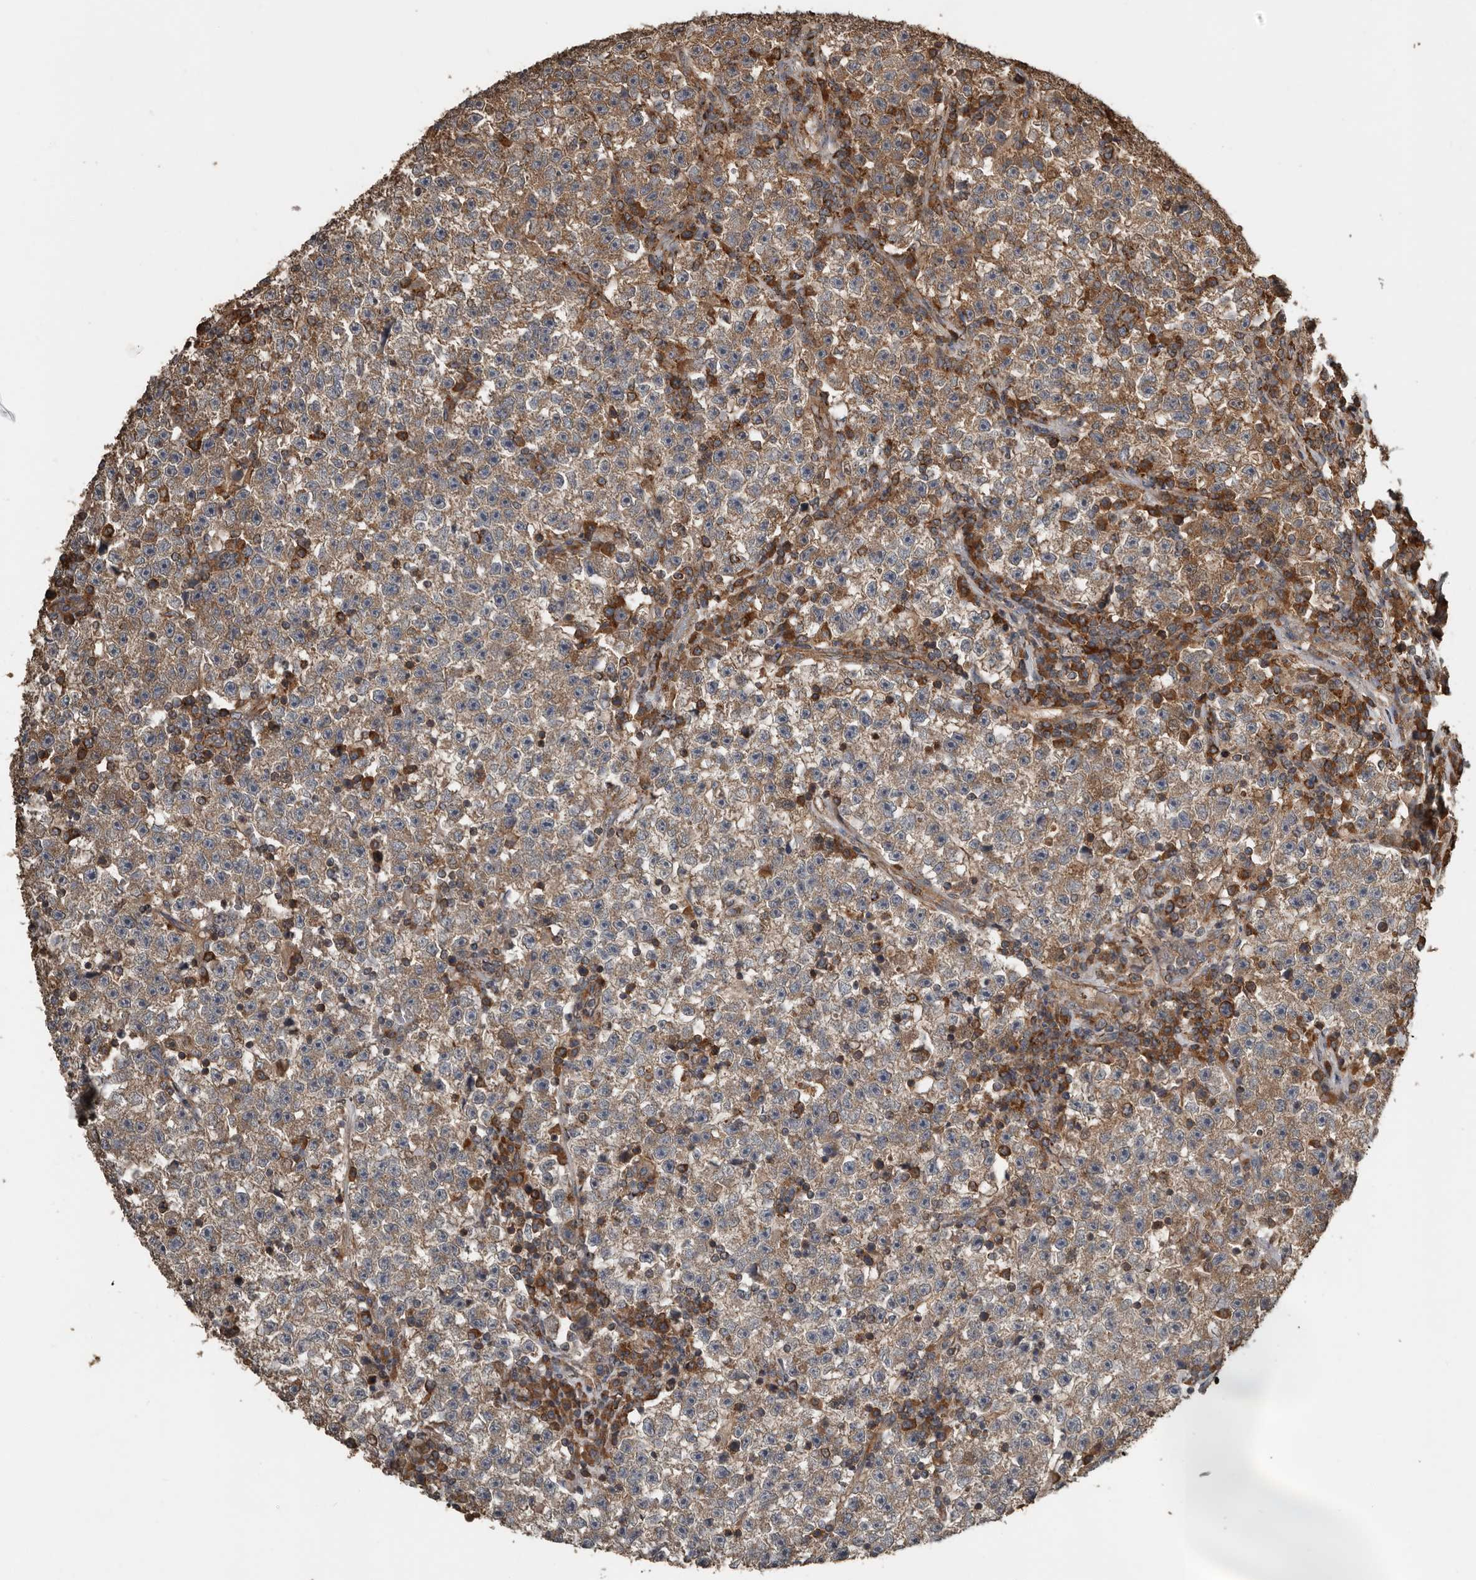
{"staining": {"intensity": "moderate", "quantity": ">75%", "location": "cytoplasmic/membranous"}, "tissue": "testis cancer", "cell_type": "Tumor cells", "image_type": "cancer", "snomed": [{"axis": "morphology", "description": "Seminoma, NOS"}, {"axis": "topography", "description": "Testis"}], "caption": "Human seminoma (testis) stained with a protein marker reveals moderate staining in tumor cells.", "gene": "RNF207", "patient": {"sex": "male", "age": 22}}